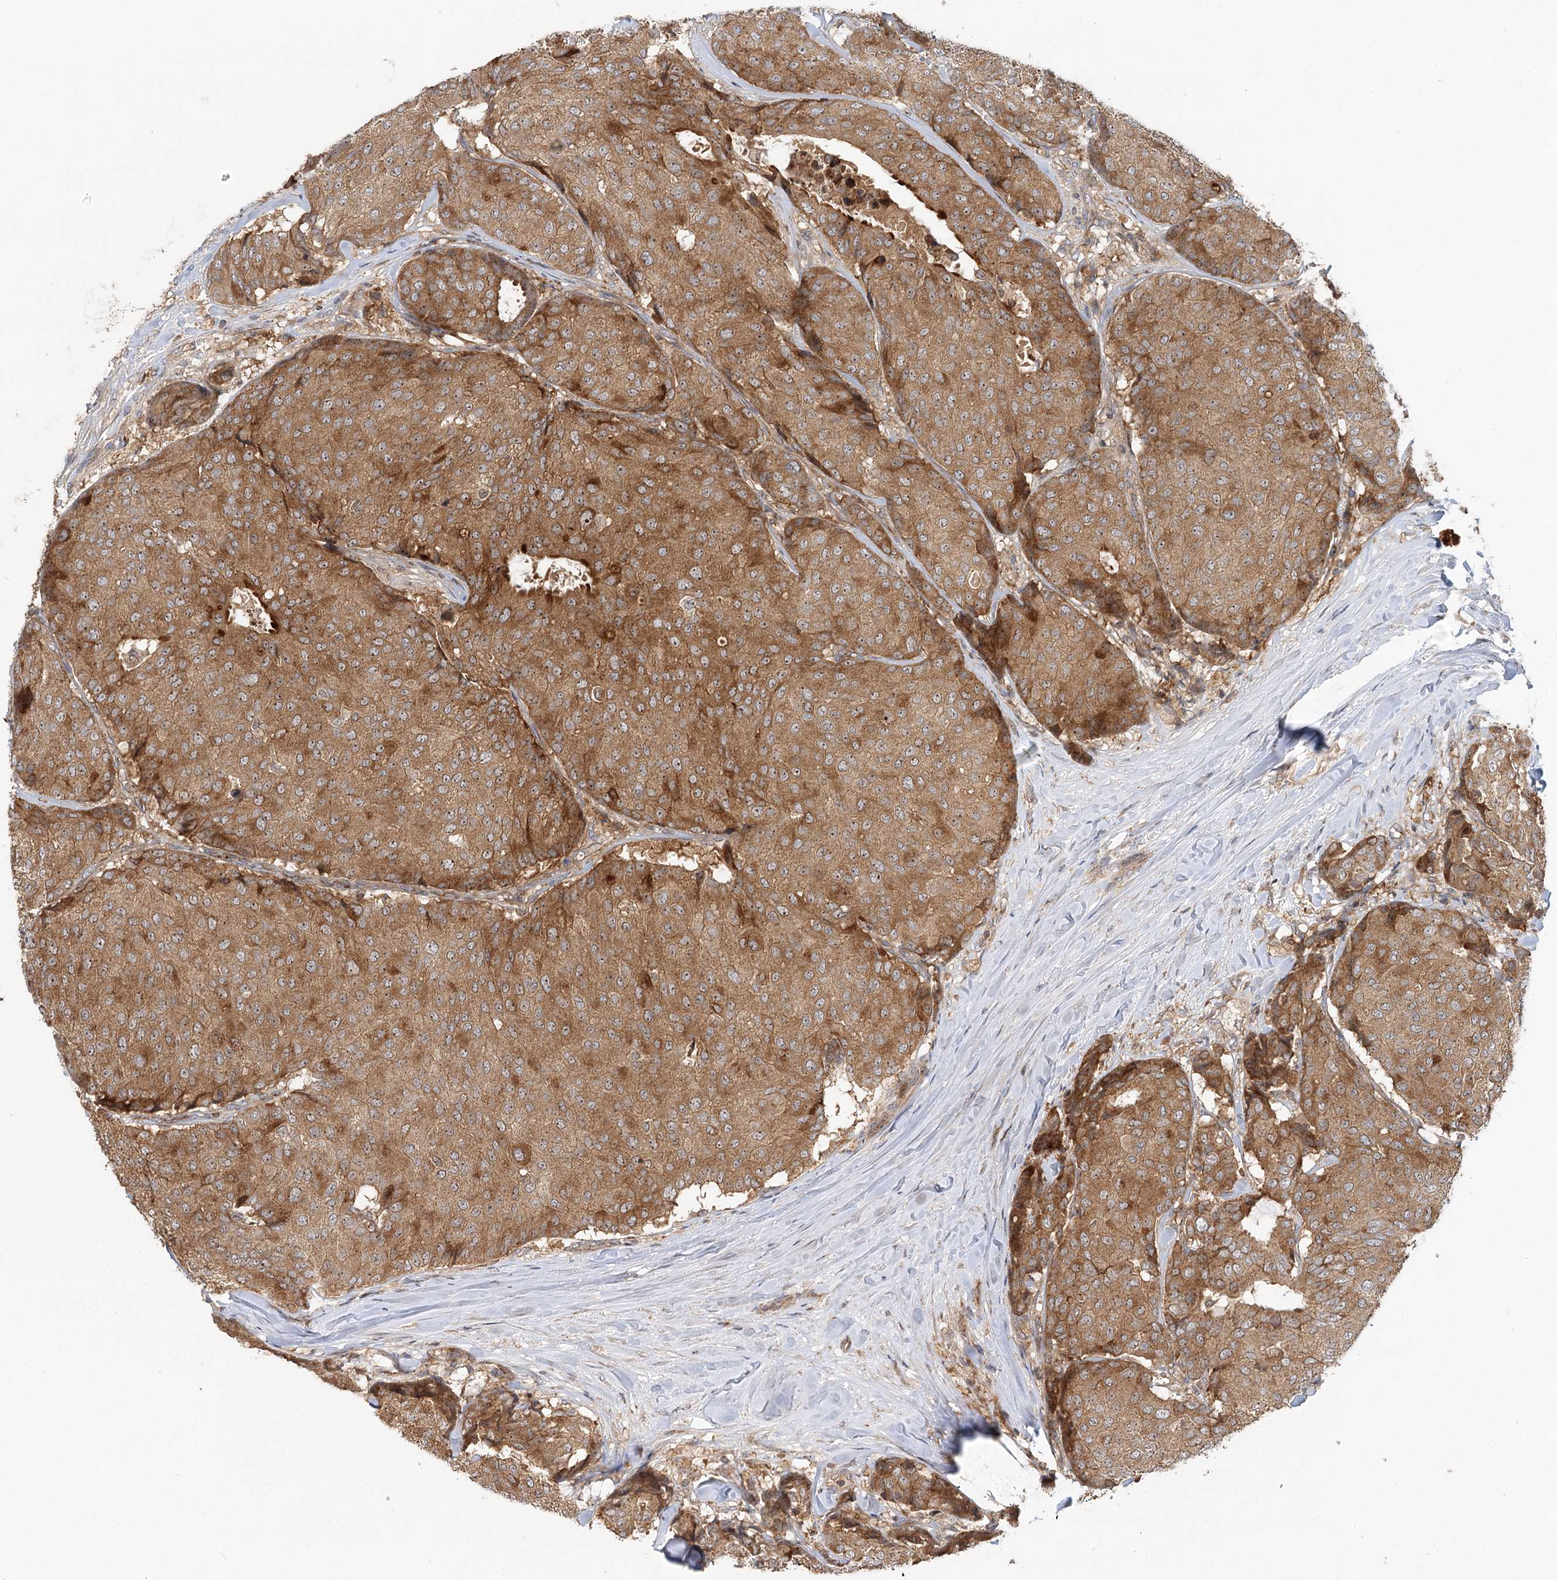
{"staining": {"intensity": "moderate", "quantity": ">75%", "location": "cytoplasmic/membranous,nuclear"}, "tissue": "breast cancer", "cell_type": "Tumor cells", "image_type": "cancer", "snomed": [{"axis": "morphology", "description": "Duct carcinoma"}, {"axis": "topography", "description": "Breast"}], "caption": "IHC staining of intraductal carcinoma (breast), which demonstrates medium levels of moderate cytoplasmic/membranous and nuclear expression in approximately >75% of tumor cells indicating moderate cytoplasmic/membranous and nuclear protein expression. The staining was performed using DAB (3,3'-diaminobenzidine) (brown) for protein detection and nuclei were counterstained in hematoxylin (blue).", "gene": "RAPGEF6", "patient": {"sex": "female", "age": 75}}